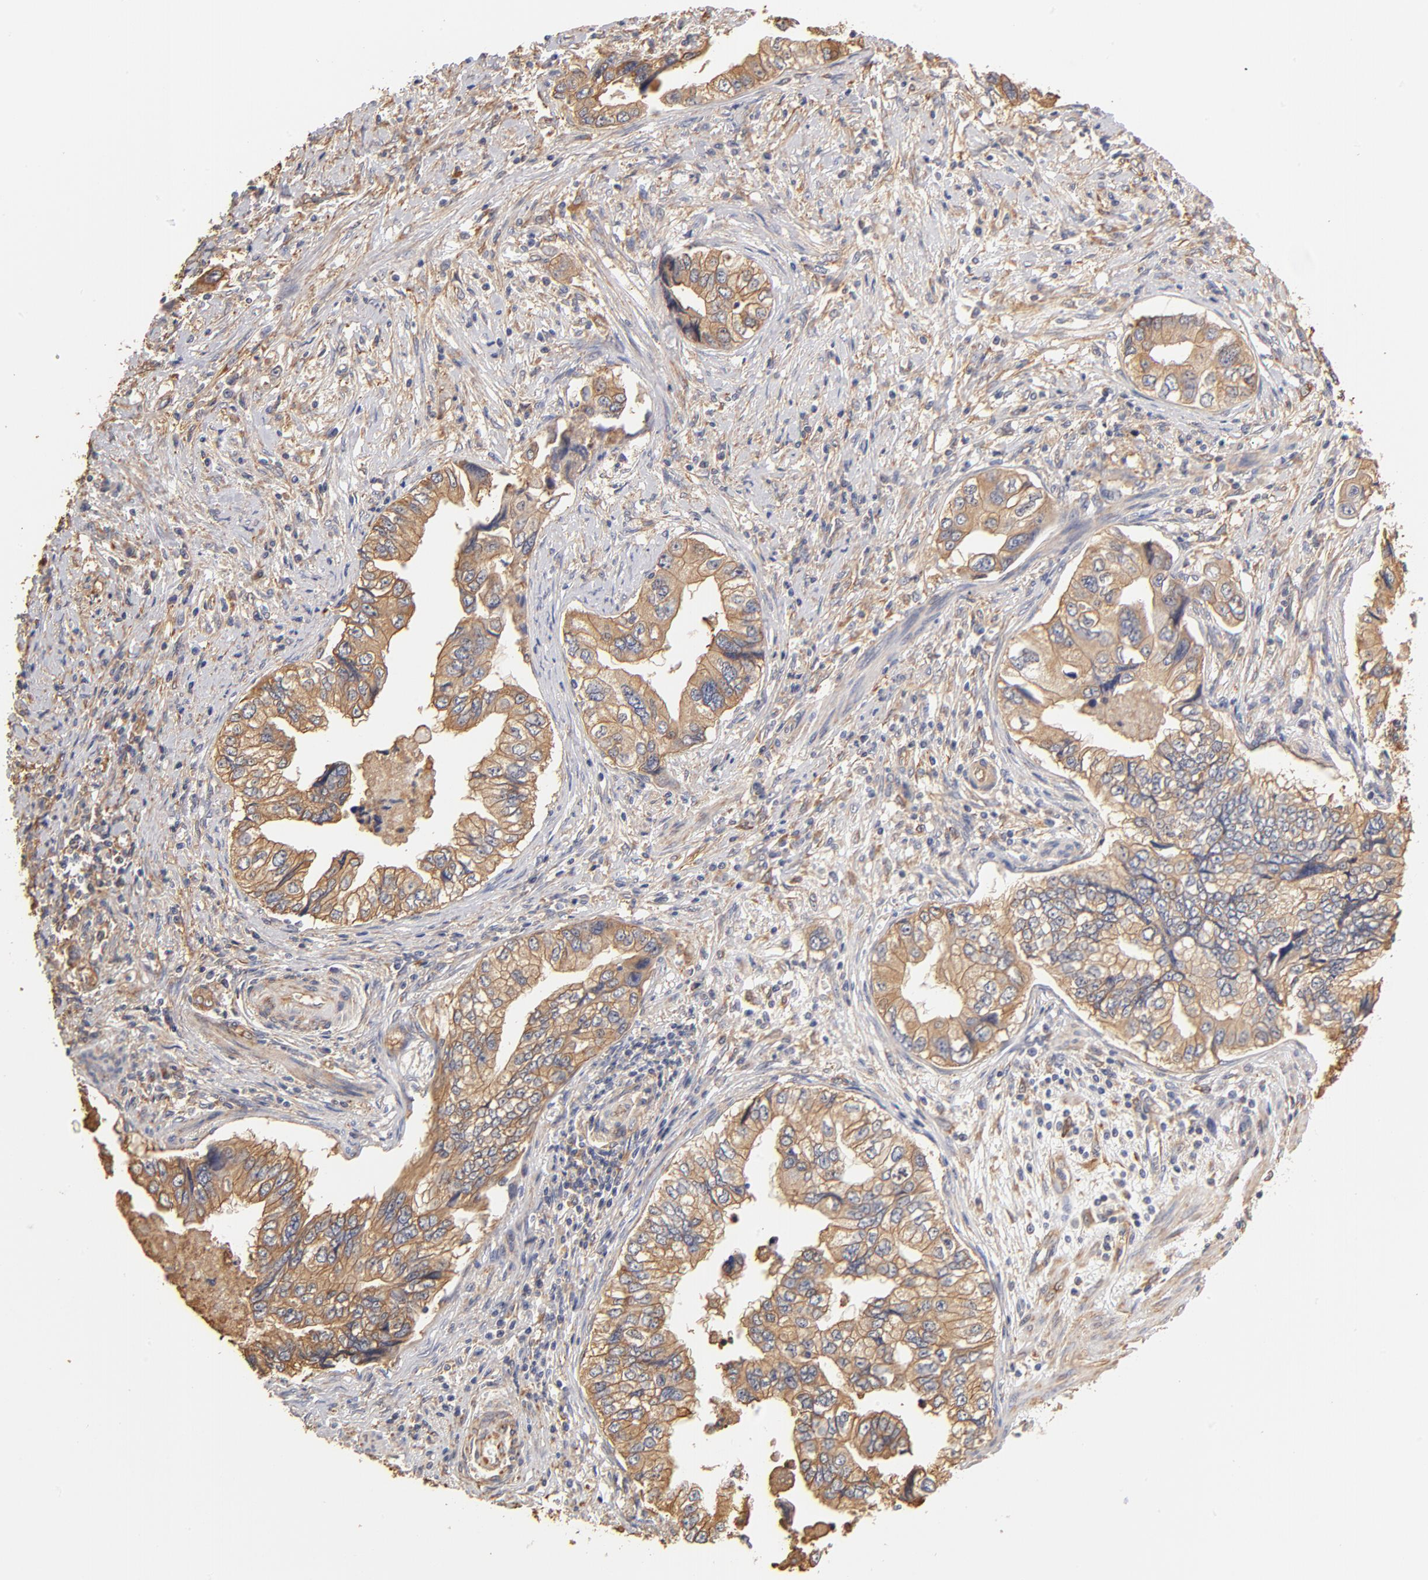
{"staining": {"intensity": "weak", "quantity": ">75%", "location": "cytoplasmic/membranous"}, "tissue": "stomach cancer", "cell_type": "Tumor cells", "image_type": "cancer", "snomed": [{"axis": "morphology", "description": "Adenocarcinoma, NOS"}, {"axis": "topography", "description": "Pancreas"}, {"axis": "topography", "description": "Stomach, upper"}], "caption": "Immunohistochemistry (IHC) of human adenocarcinoma (stomach) reveals low levels of weak cytoplasmic/membranous positivity in about >75% of tumor cells.", "gene": "FCMR", "patient": {"sex": "male", "age": 77}}